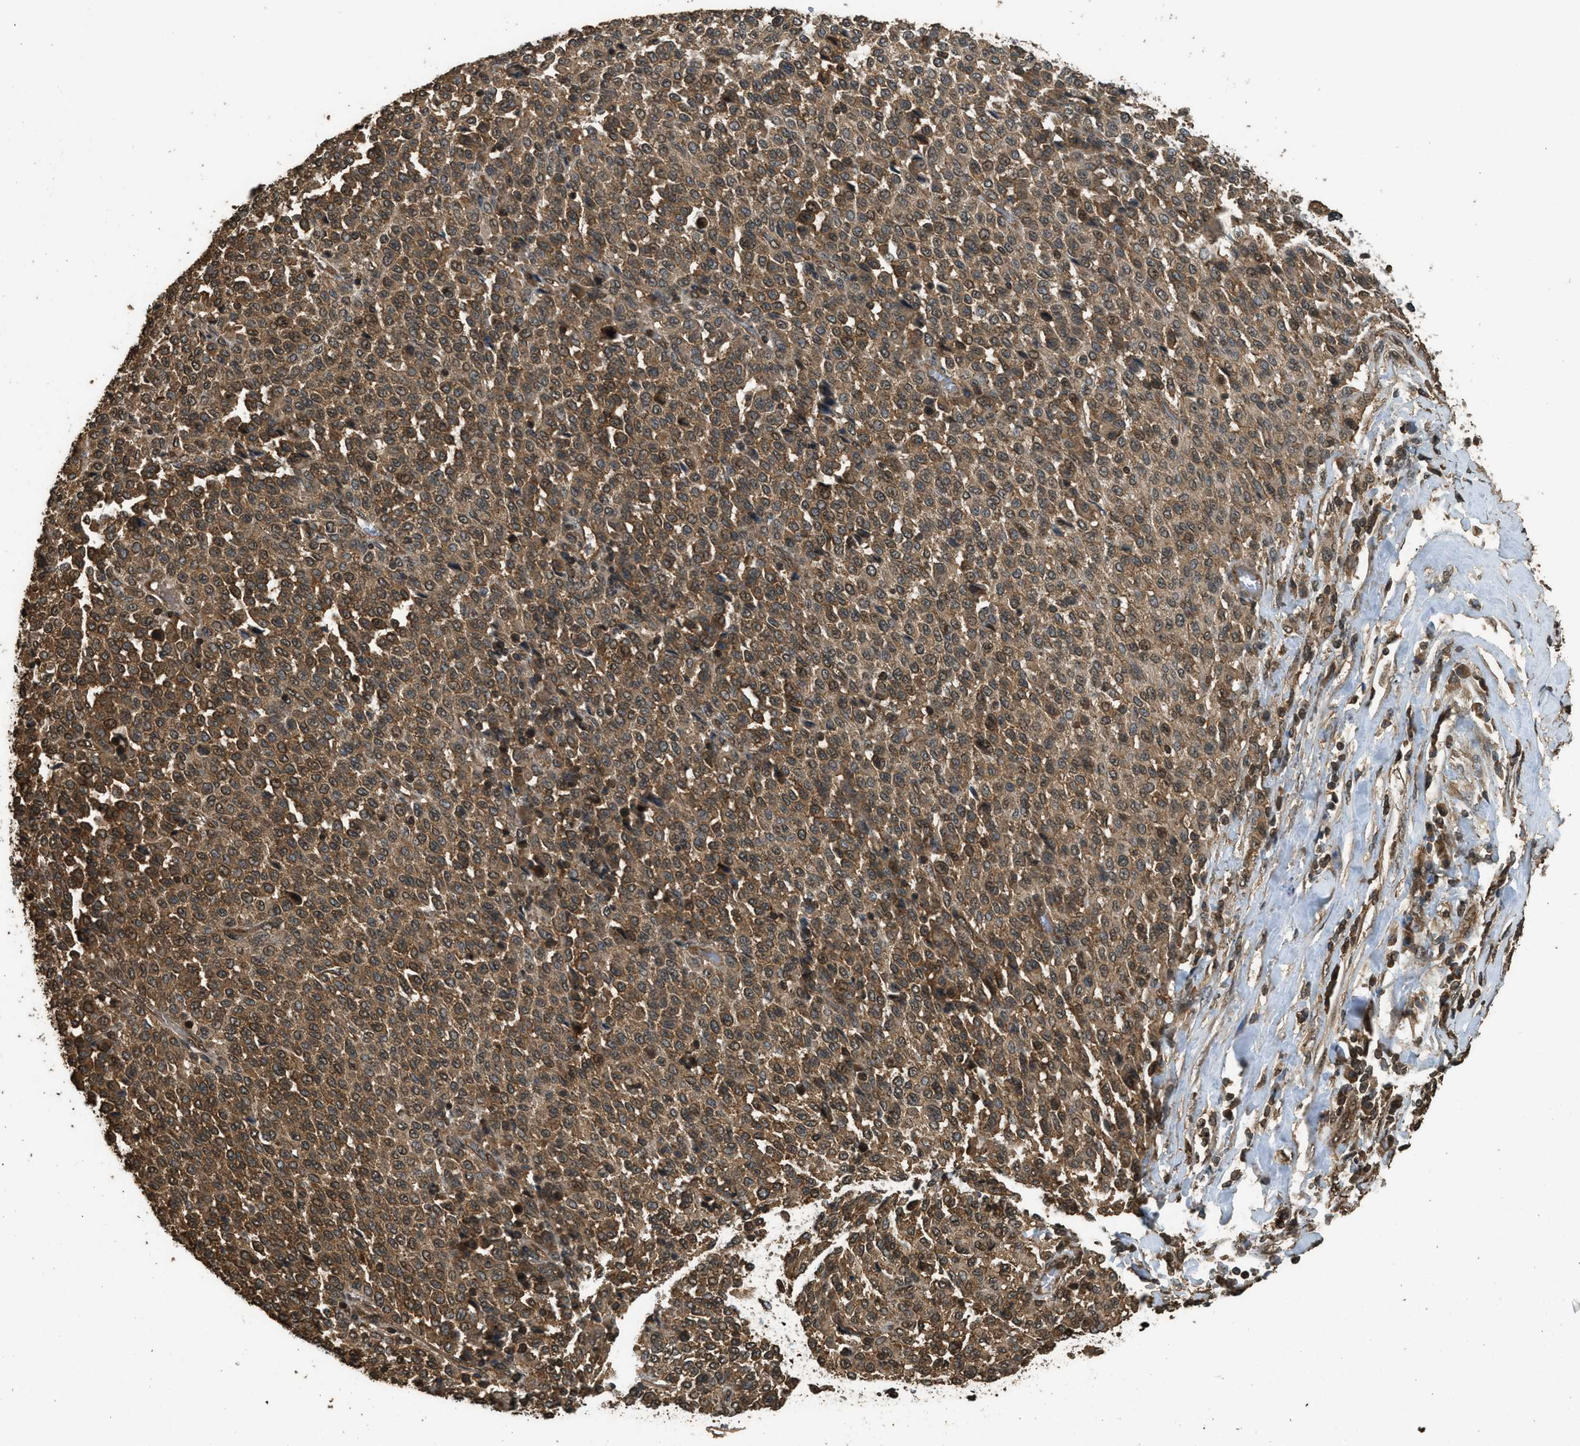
{"staining": {"intensity": "moderate", "quantity": ">75%", "location": "cytoplasmic/membranous"}, "tissue": "melanoma", "cell_type": "Tumor cells", "image_type": "cancer", "snomed": [{"axis": "morphology", "description": "Malignant melanoma, Metastatic site"}, {"axis": "topography", "description": "Pancreas"}], "caption": "IHC photomicrograph of neoplastic tissue: melanoma stained using immunohistochemistry demonstrates medium levels of moderate protein expression localized specifically in the cytoplasmic/membranous of tumor cells, appearing as a cytoplasmic/membranous brown color.", "gene": "MYBL2", "patient": {"sex": "female", "age": 30}}